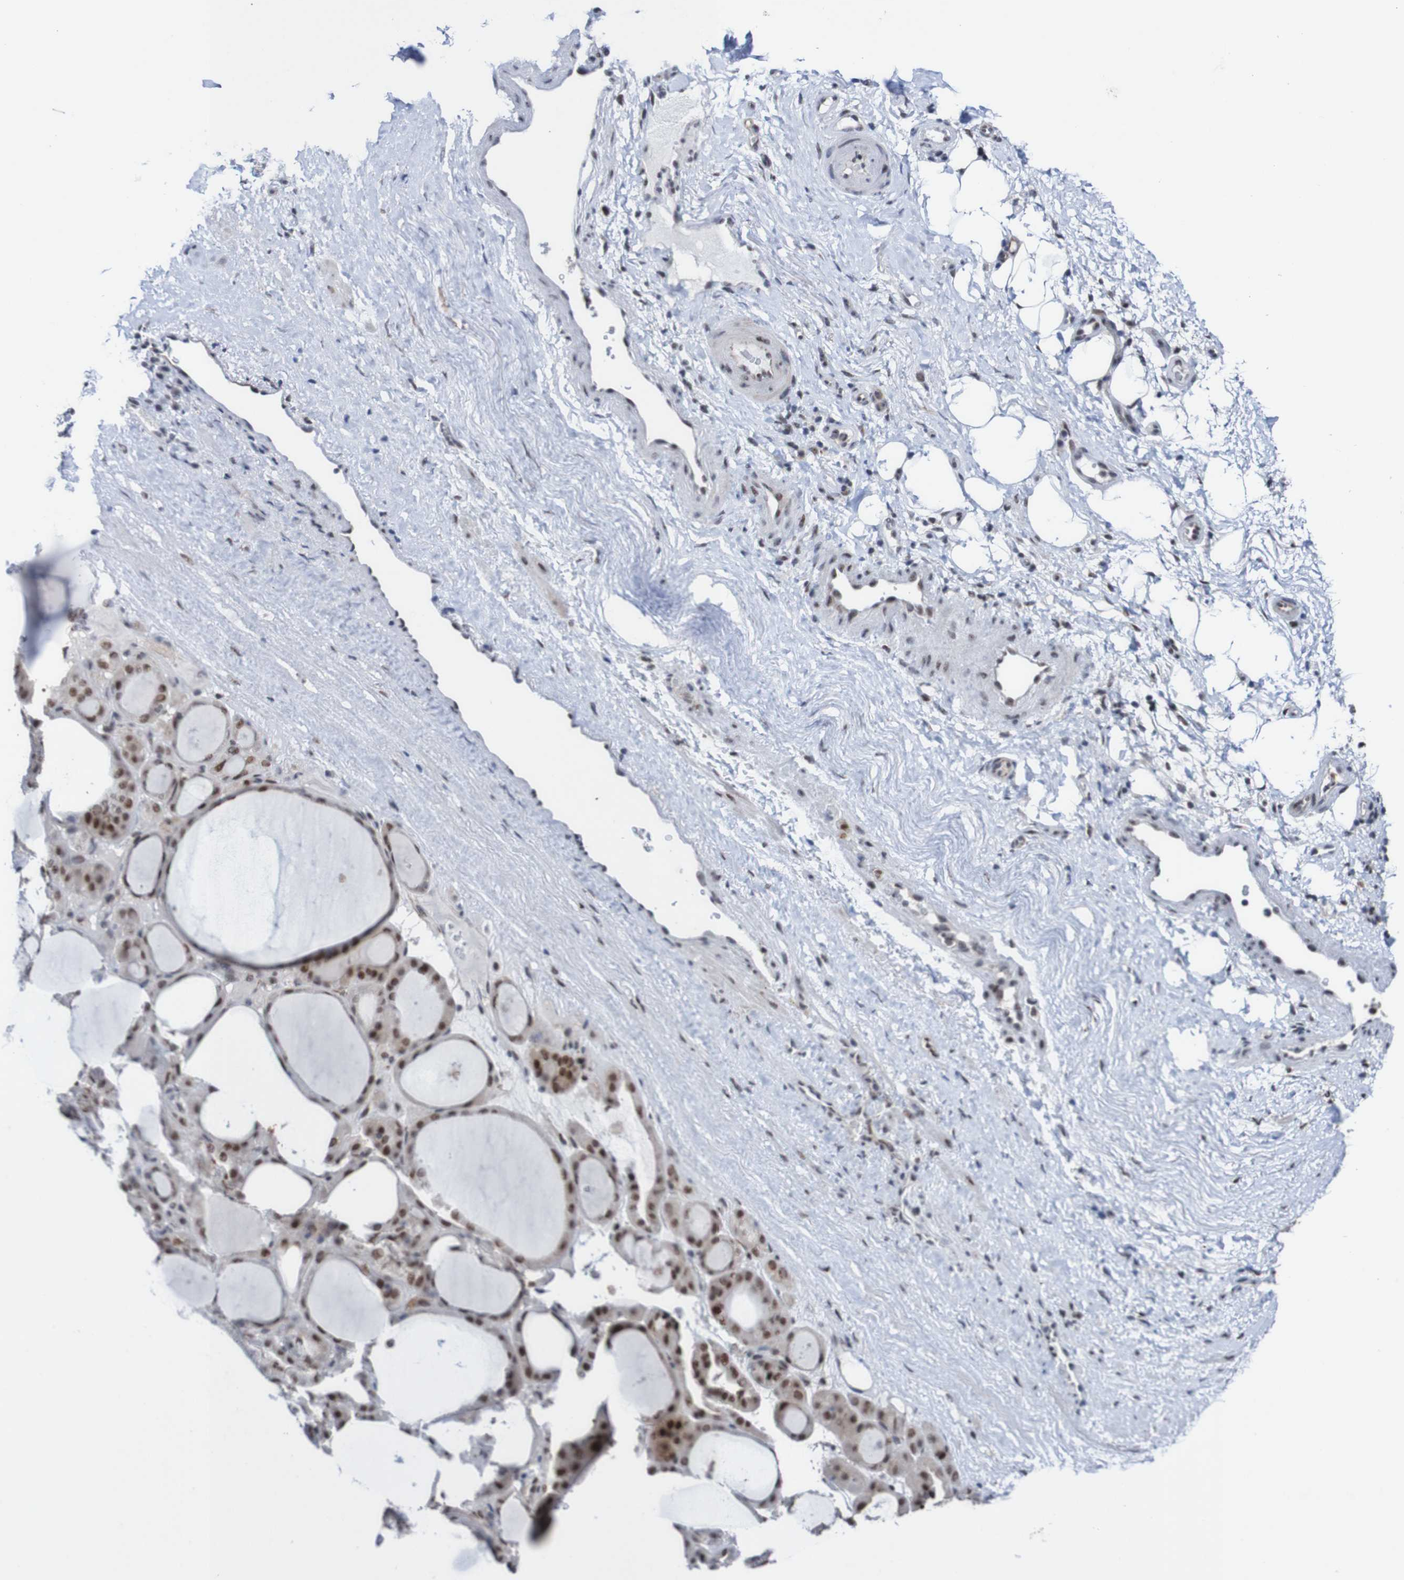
{"staining": {"intensity": "moderate", "quantity": "25%-75%", "location": "nuclear"}, "tissue": "thyroid gland", "cell_type": "Glandular cells", "image_type": "normal", "snomed": [{"axis": "morphology", "description": "Normal tissue, NOS"}, {"axis": "morphology", "description": "Carcinoma, NOS"}, {"axis": "topography", "description": "Thyroid gland"}], "caption": "Glandular cells demonstrate medium levels of moderate nuclear expression in approximately 25%-75% of cells in unremarkable human thyroid gland.", "gene": "CDC5L", "patient": {"sex": "female", "age": 86}}